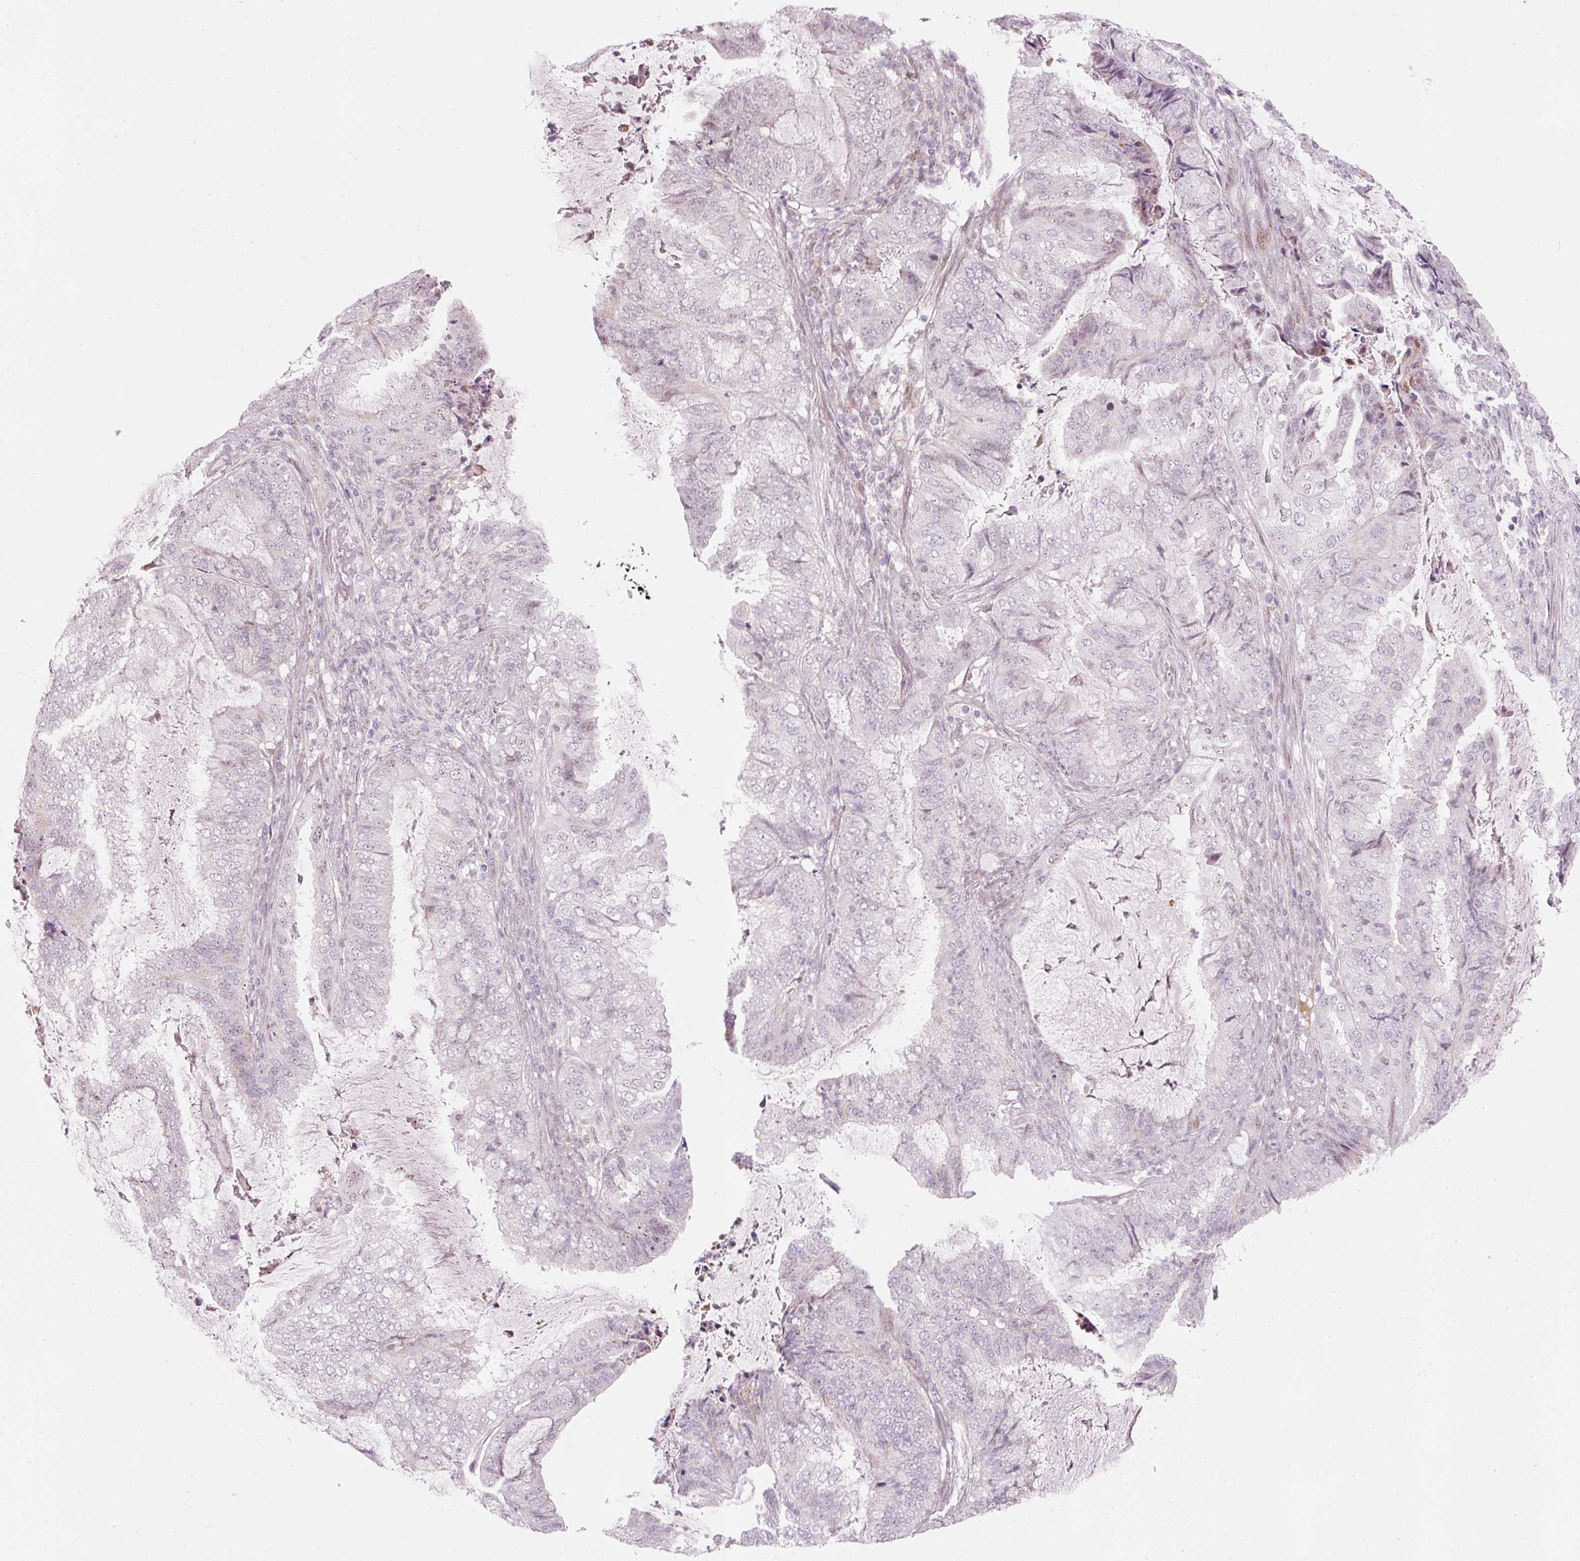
{"staining": {"intensity": "negative", "quantity": "none", "location": "none"}, "tissue": "endometrial cancer", "cell_type": "Tumor cells", "image_type": "cancer", "snomed": [{"axis": "morphology", "description": "Adenocarcinoma, NOS"}, {"axis": "topography", "description": "Endometrium"}], "caption": "This is an immunohistochemistry histopathology image of human endometrial cancer. There is no staining in tumor cells.", "gene": "RNF39", "patient": {"sex": "female", "age": 51}}